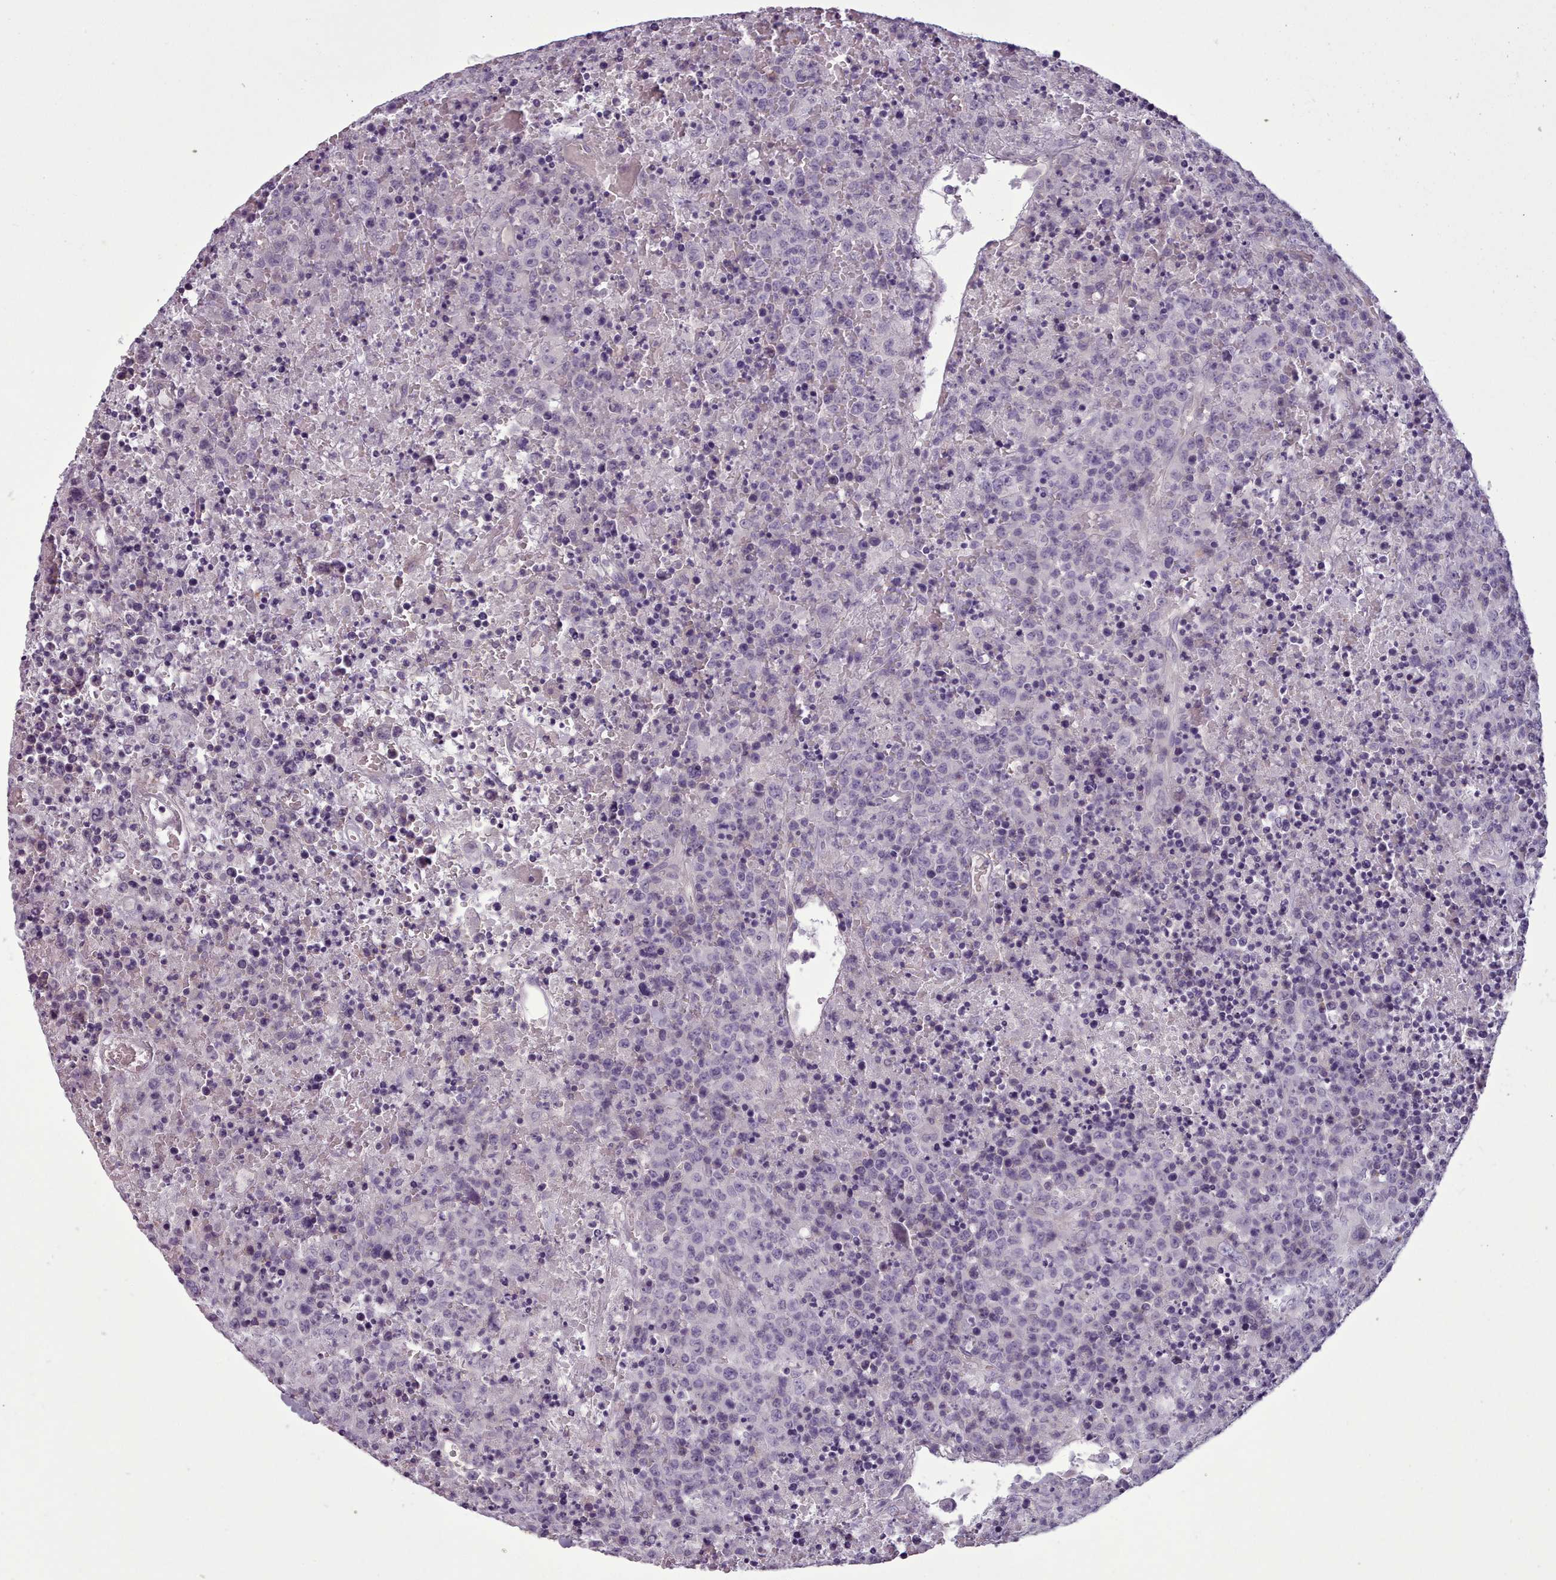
{"staining": {"intensity": "negative", "quantity": "none", "location": "none"}, "tissue": "lymphoma", "cell_type": "Tumor cells", "image_type": "cancer", "snomed": [{"axis": "morphology", "description": "Malignant lymphoma, non-Hodgkin's type, High grade"}, {"axis": "topography", "description": "Lymph node"}], "caption": "The micrograph displays no significant positivity in tumor cells of lymphoma.", "gene": "PLD4", "patient": {"sex": "male", "age": 16}}